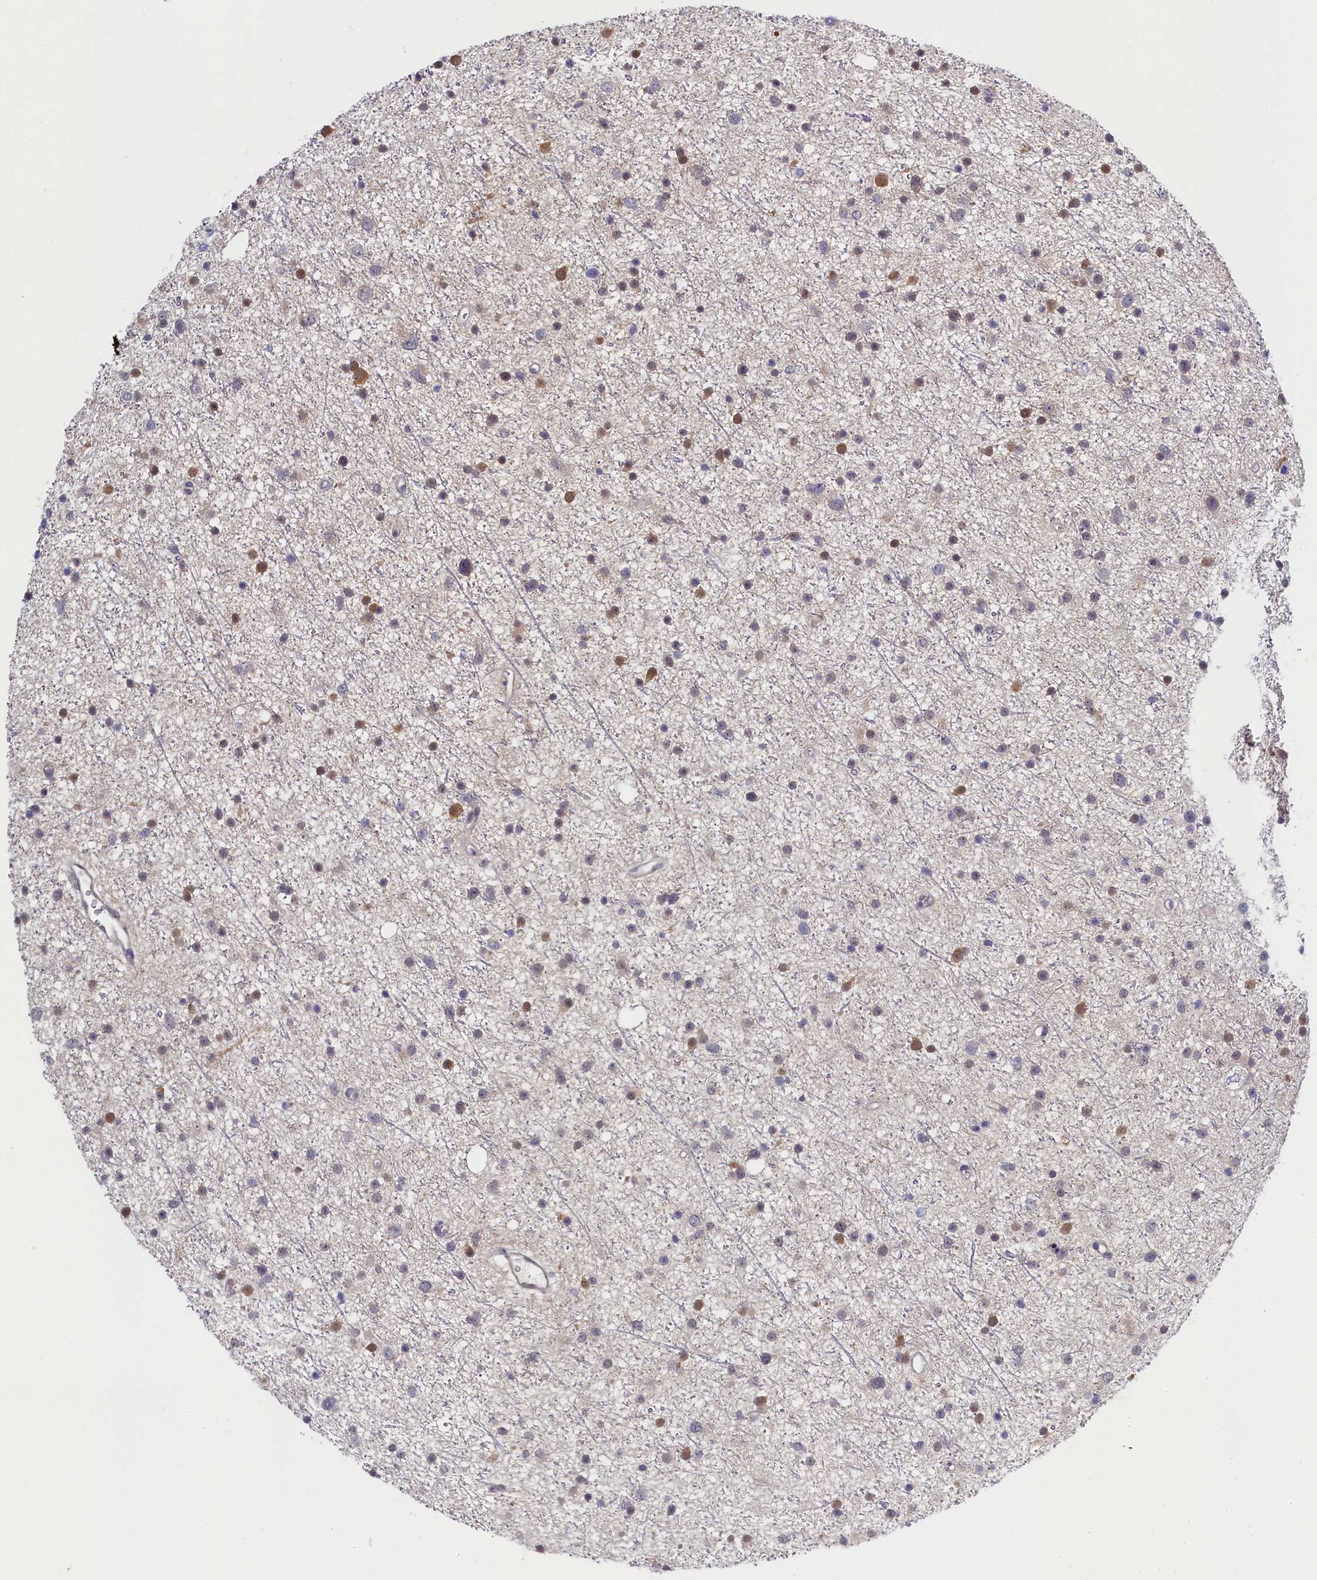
{"staining": {"intensity": "moderate", "quantity": "<25%", "location": "cytoplasmic/membranous,nuclear"}, "tissue": "glioma", "cell_type": "Tumor cells", "image_type": "cancer", "snomed": [{"axis": "morphology", "description": "Glioma, malignant, Low grade"}, {"axis": "topography", "description": "Cerebral cortex"}], "caption": "Low-grade glioma (malignant) stained with DAB (3,3'-diaminobenzidine) immunohistochemistry displays low levels of moderate cytoplasmic/membranous and nuclear staining in approximately <25% of tumor cells. The protein is shown in brown color, while the nuclei are stained blue.", "gene": "C11orf54", "patient": {"sex": "female", "age": 39}}